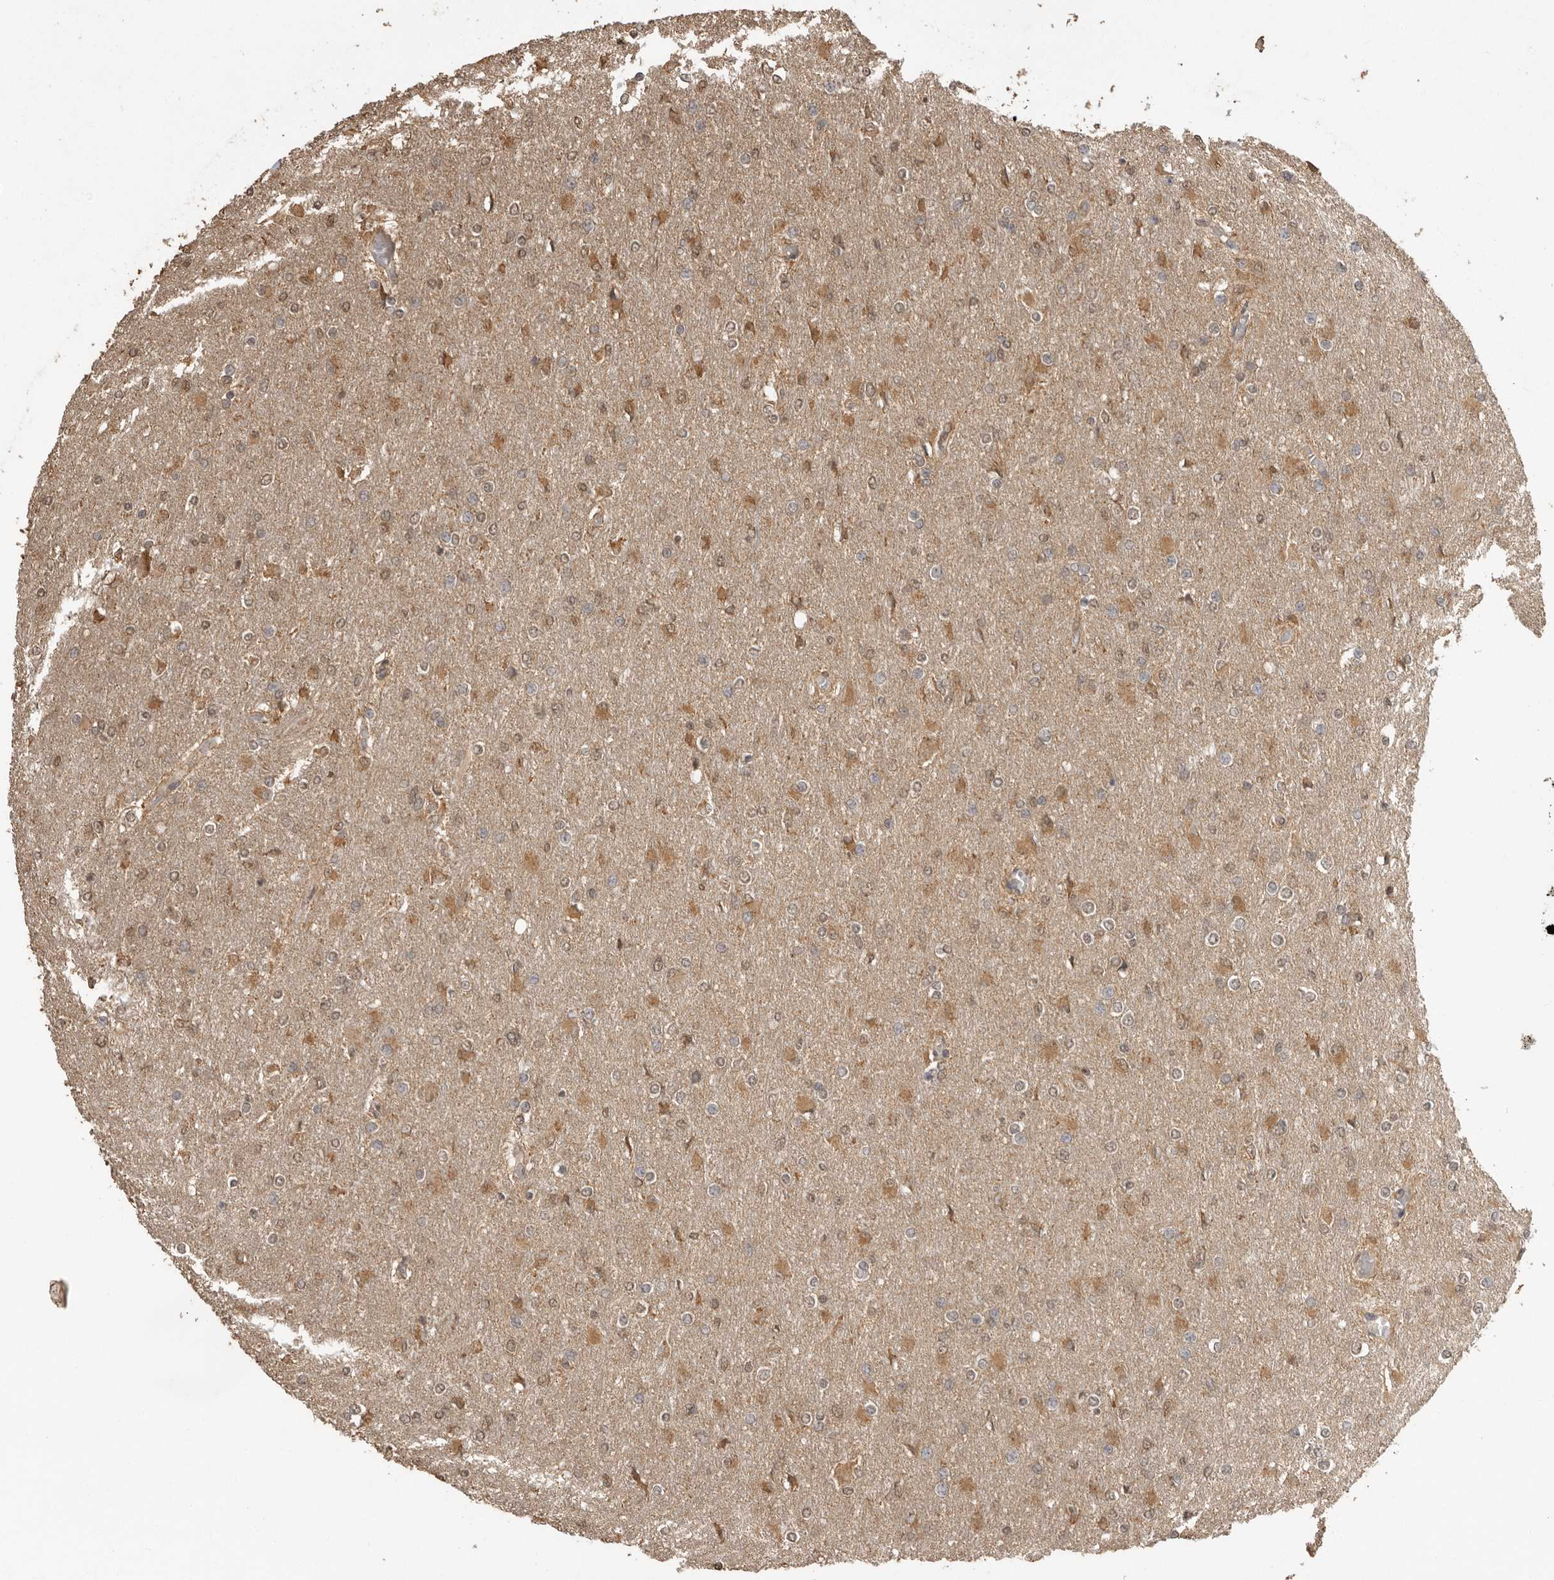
{"staining": {"intensity": "moderate", "quantity": "<25%", "location": "cytoplasmic/membranous"}, "tissue": "glioma", "cell_type": "Tumor cells", "image_type": "cancer", "snomed": [{"axis": "morphology", "description": "Glioma, malignant, High grade"}, {"axis": "topography", "description": "Cerebral cortex"}], "caption": "Glioma stained for a protein displays moderate cytoplasmic/membranous positivity in tumor cells.", "gene": "JAG2", "patient": {"sex": "female", "age": 36}}